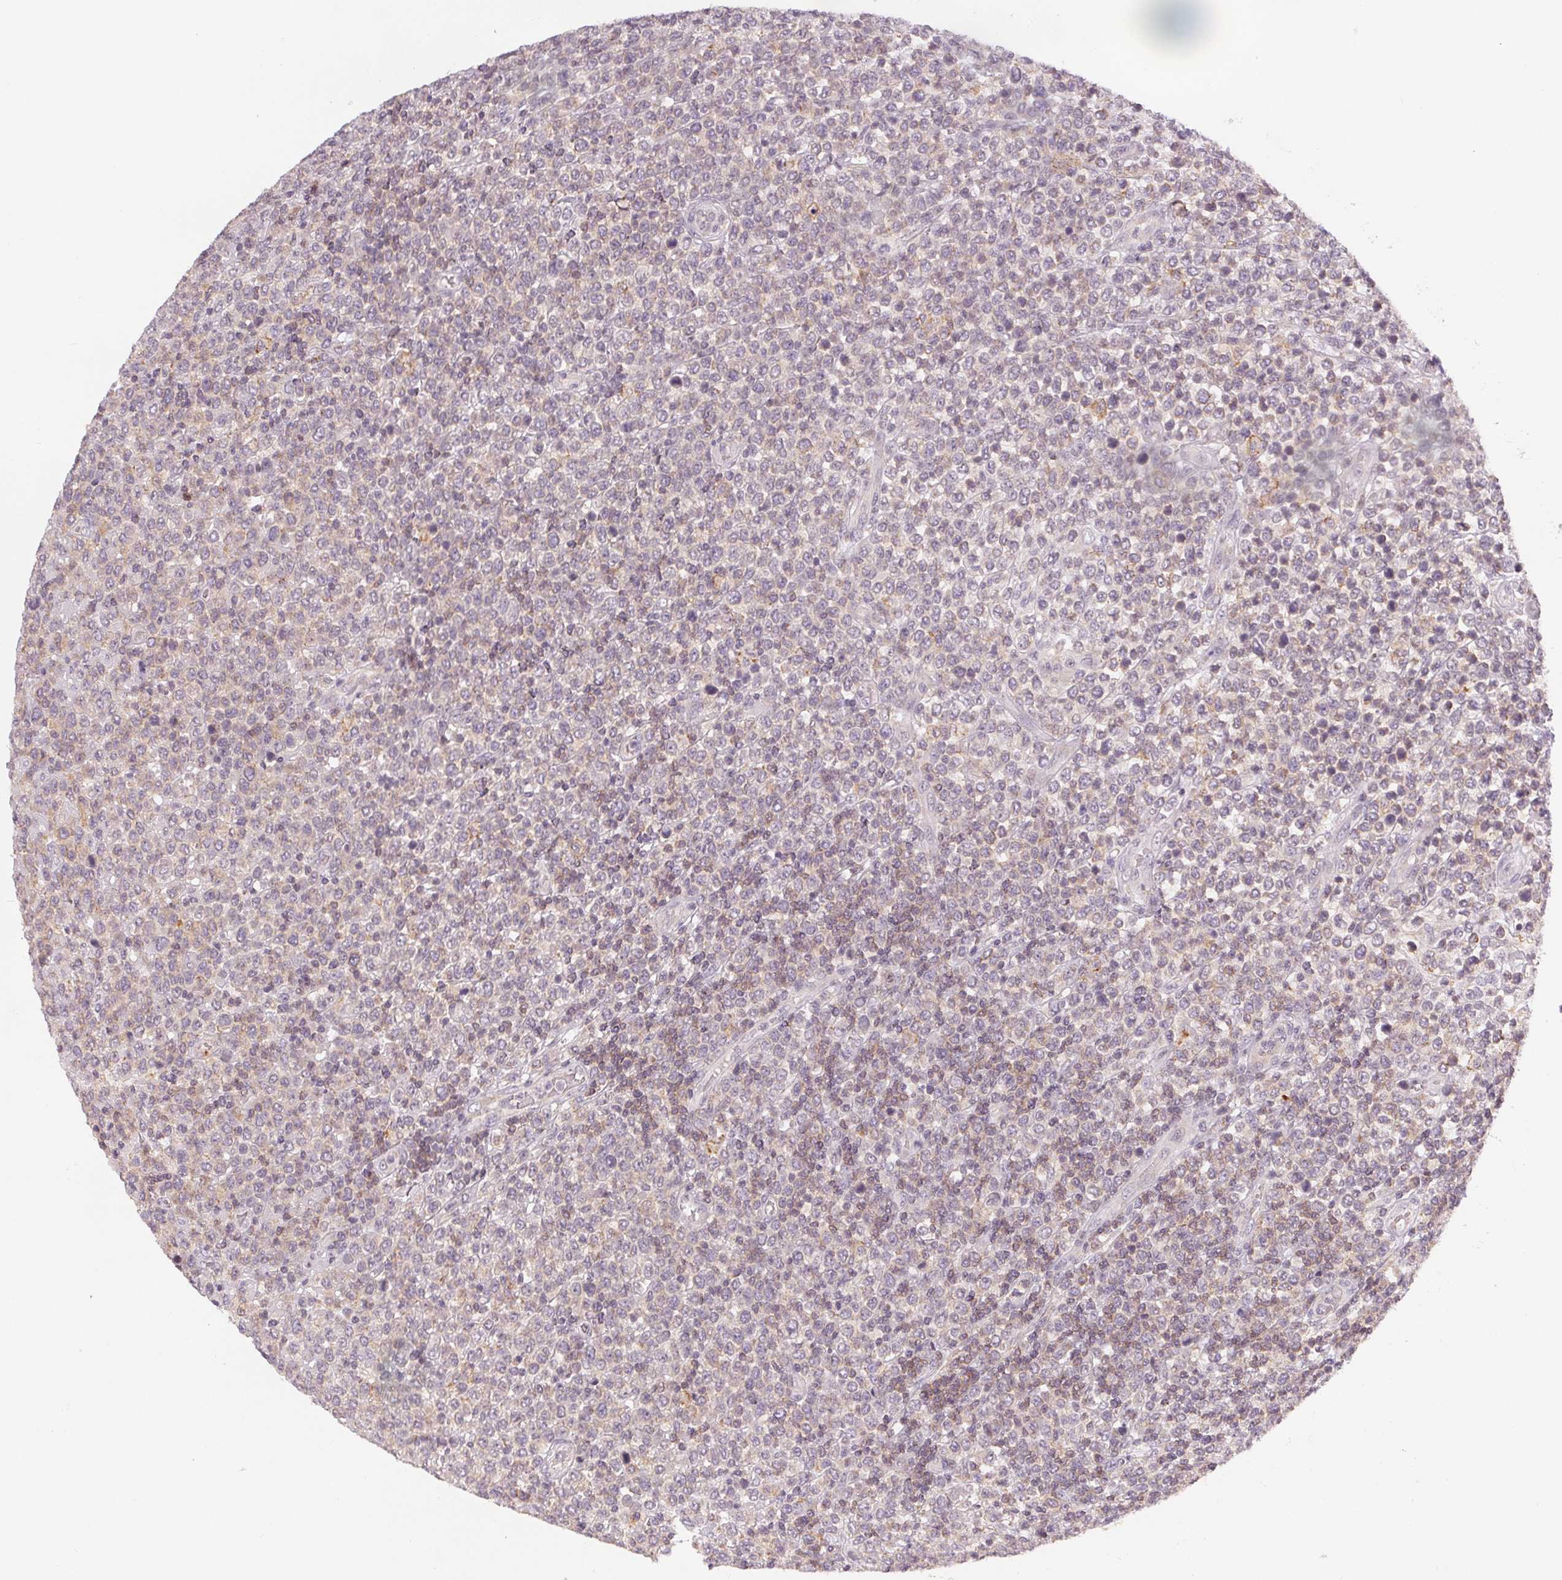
{"staining": {"intensity": "weak", "quantity": "<25%", "location": "cytoplasmic/membranous"}, "tissue": "lymphoma", "cell_type": "Tumor cells", "image_type": "cancer", "snomed": [{"axis": "morphology", "description": "Malignant lymphoma, non-Hodgkin's type, High grade"}, {"axis": "topography", "description": "Soft tissue"}], "caption": "Histopathology image shows no significant protein expression in tumor cells of lymphoma.", "gene": "NCOA4", "patient": {"sex": "female", "age": 56}}